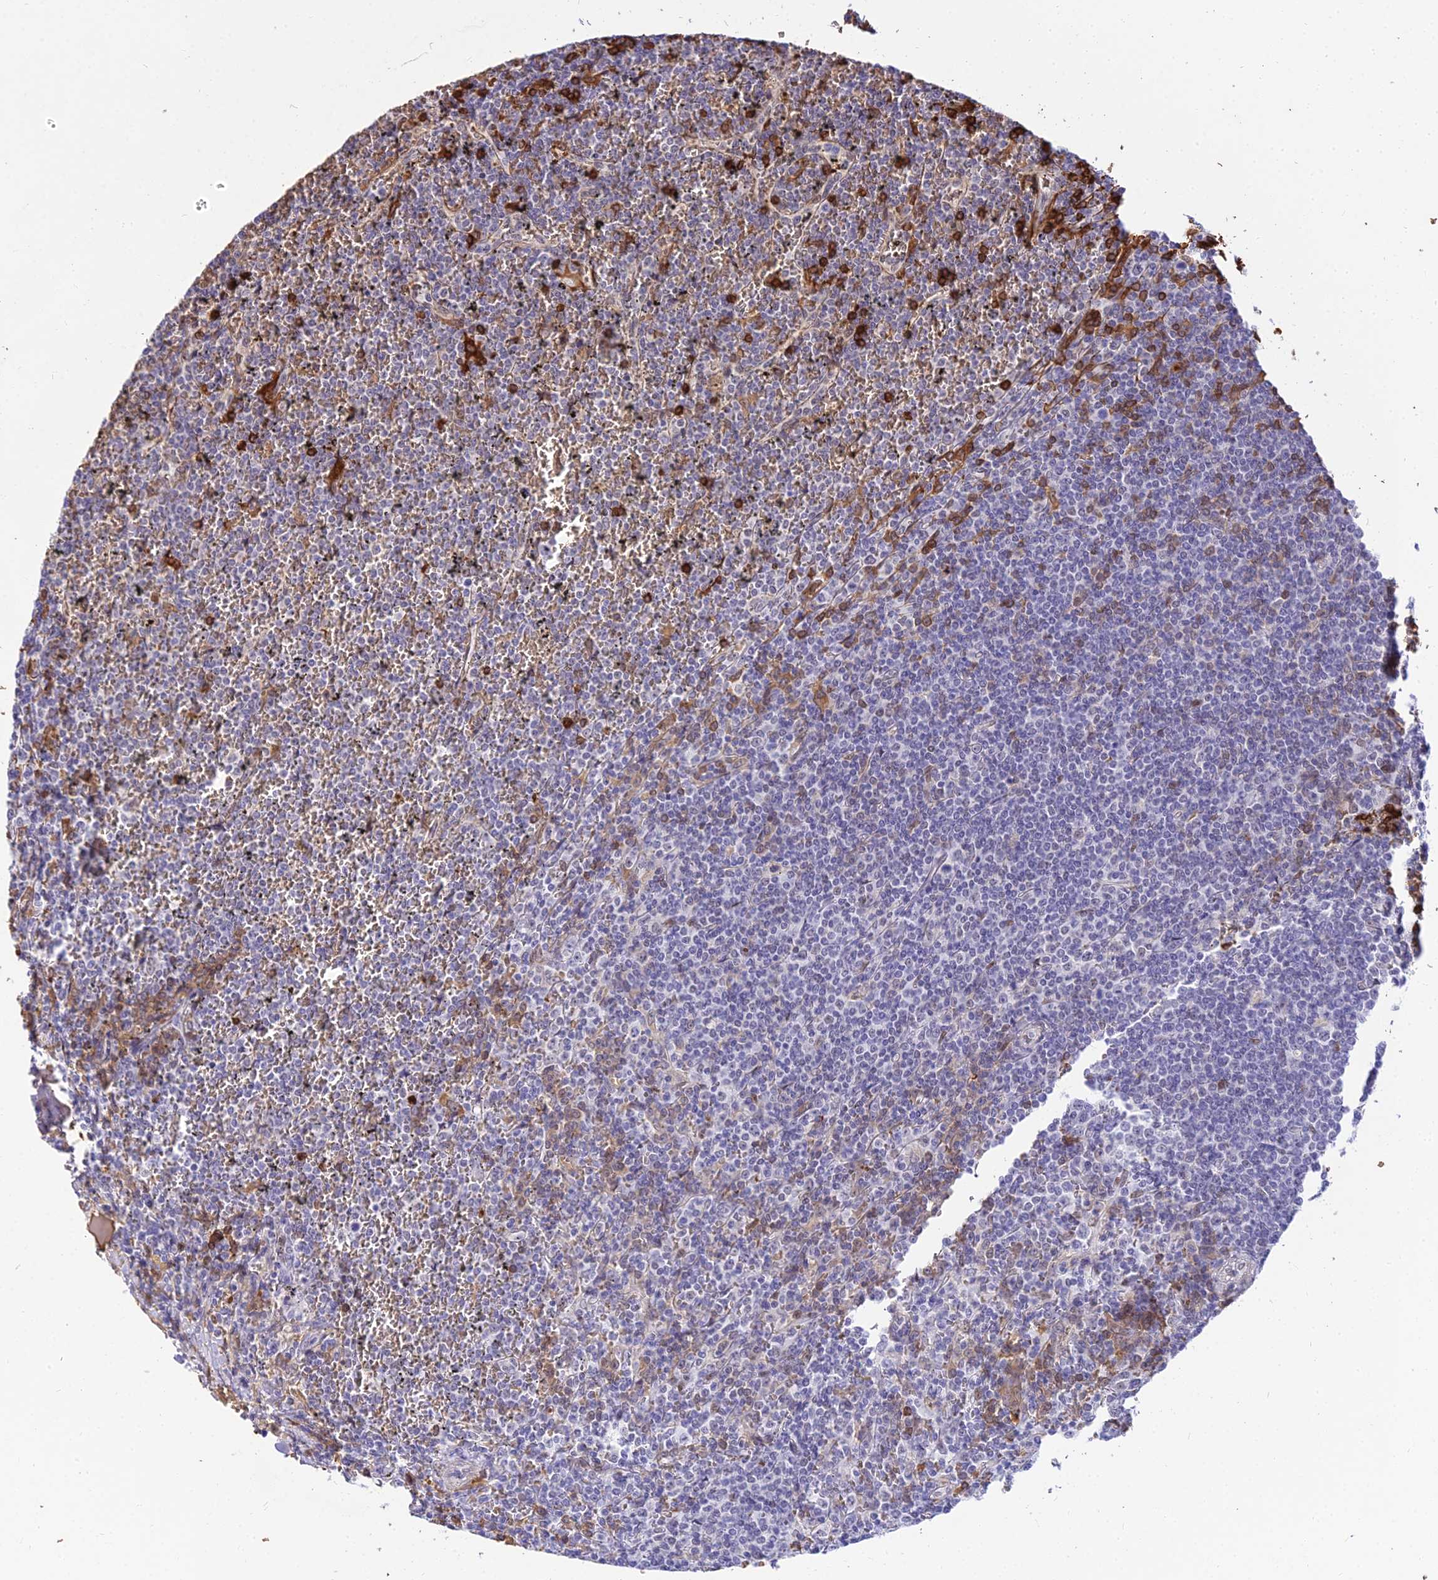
{"staining": {"intensity": "strong", "quantity": "<25%", "location": "cytoplasmic/membranous"}, "tissue": "lymphoma", "cell_type": "Tumor cells", "image_type": "cancer", "snomed": [{"axis": "morphology", "description": "Malignant lymphoma, non-Hodgkin's type, Low grade"}, {"axis": "topography", "description": "Spleen"}], "caption": "IHC staining of malignant lymphoma, non-Hodgkin's type (low-grade), which reveals medium levels of strong cytoplasmic/membranous staining in about <25% of tumor cells indicating strong cytoplasmic/membranous protein expression. The staining was performed using DAB (brown) for protein detection and nuclei were counterstained in hematoxylin (blue).", "gene": "BCL9", "patient": {"sex": "female", "age": 19}}